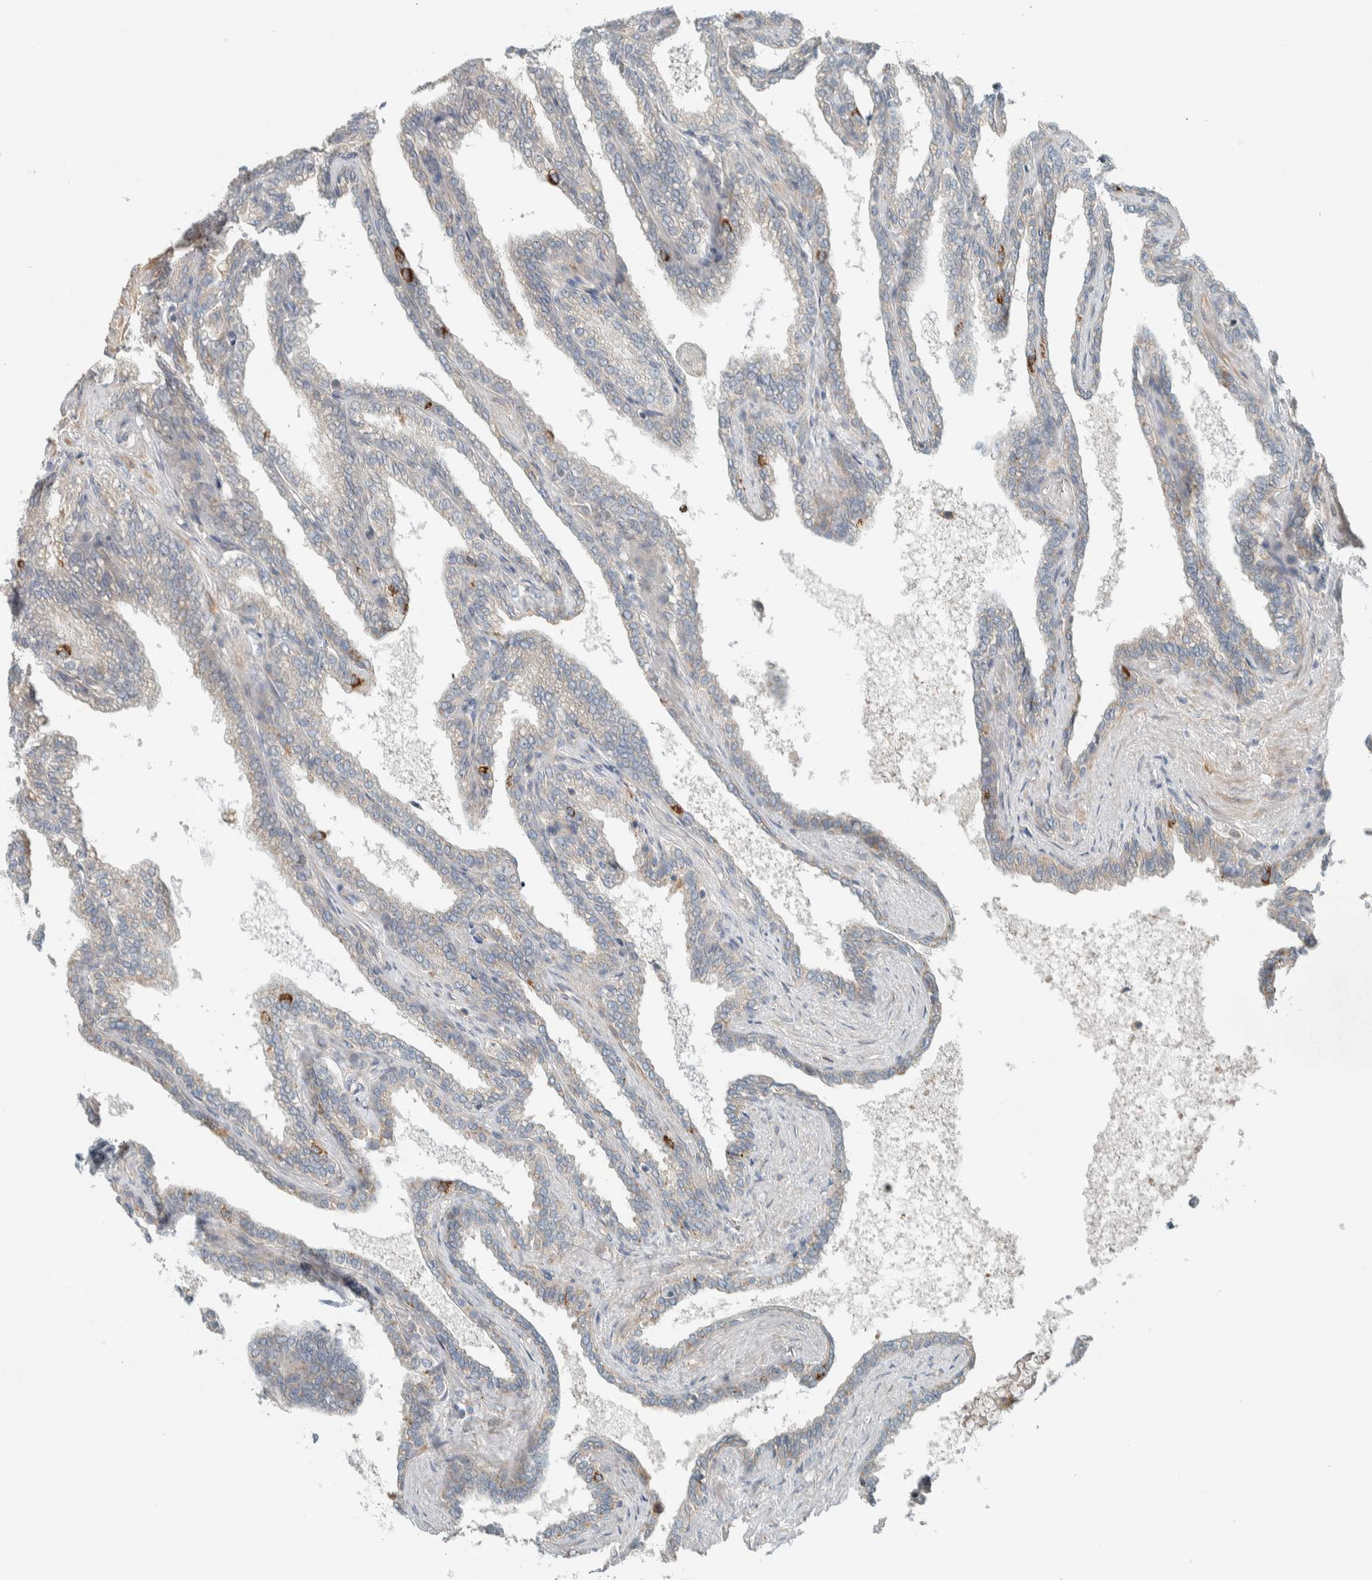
{"staining": {"intensity": "weak", "quantity": "<25%", "location": "cytoplasmic/membranous"}, "tissue": "seminal vesicle", "cell_type": "Glandular cells", "image_type": "normal", "snomed": [{"axis": "morphology", "description": "Normal tissue, NOS"}, {"axis": "topography", "description": "Seminal veicle"}], "caption": "Immunohistochemistry histopathology image of unremarkable seminal vesicle: human seminal vesicle stained with DAB exhibits no significant protein expression in glandular cells.", "gene": "SLFN12L", "patient": {"sex": "male", "age": 46}}